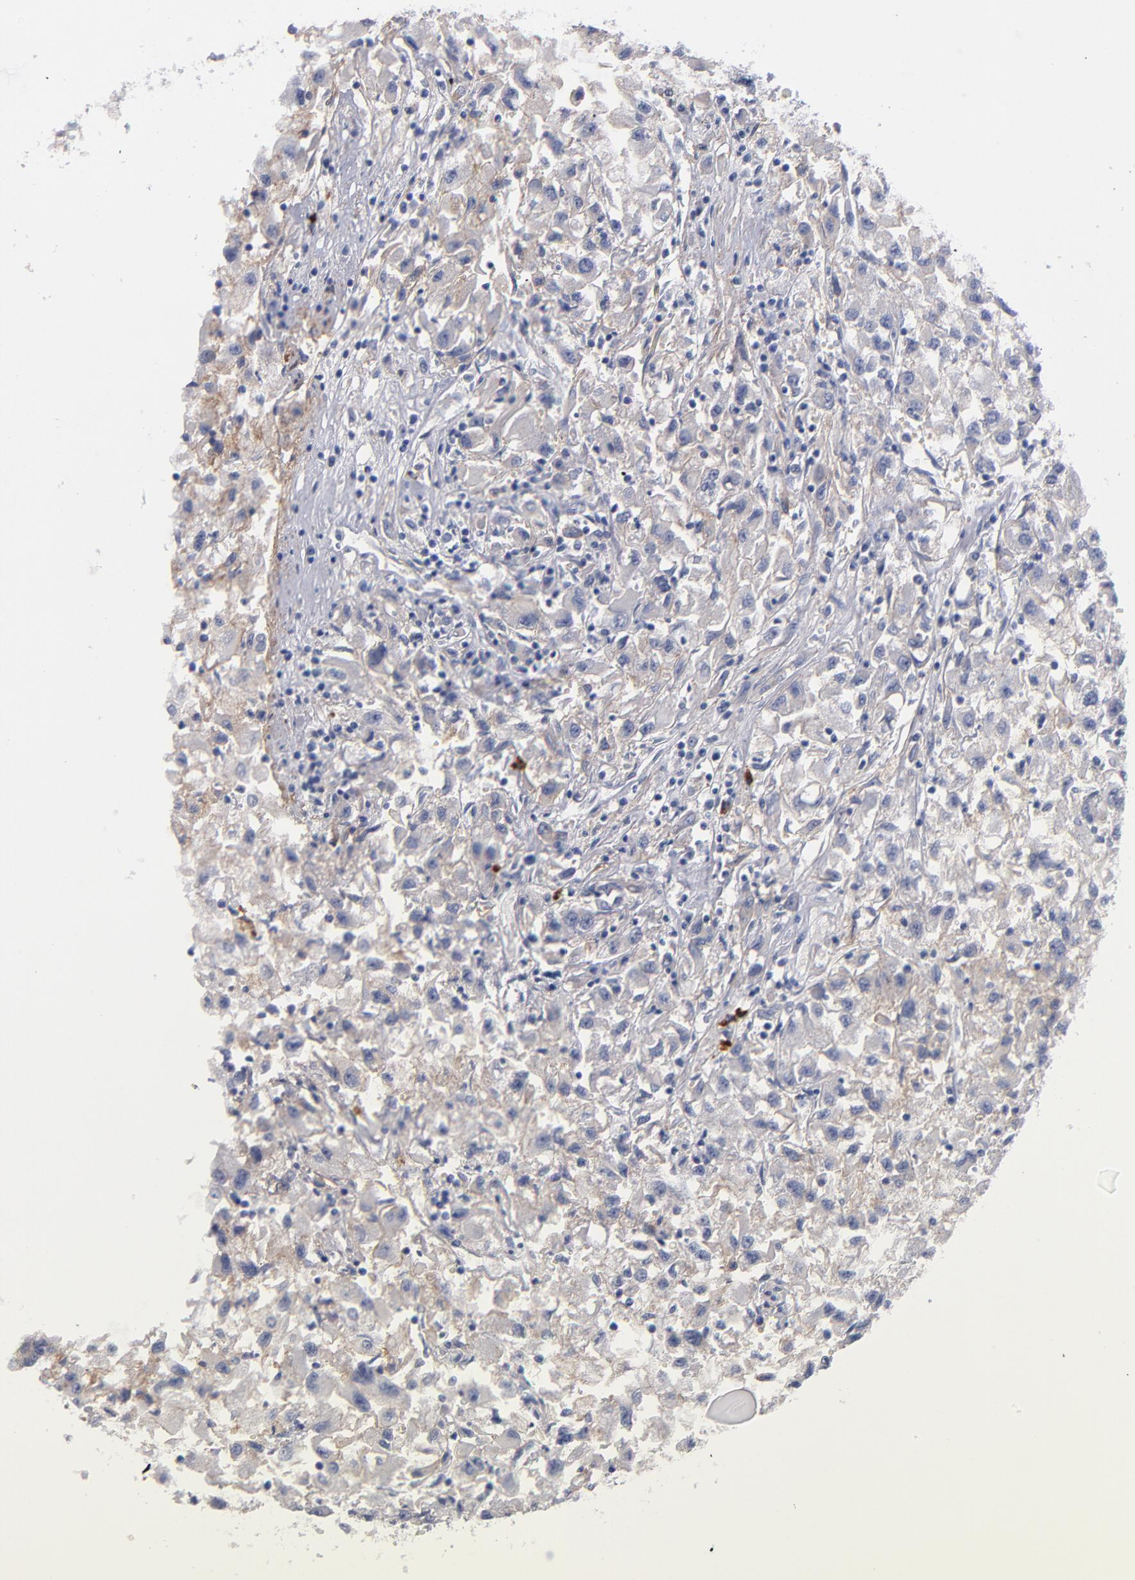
{"staining": {"intensity": "weak", "quantity": "25%-75%", "location": "cytoplasmic/membranous"}, "tissue": "renal cancer", "cell_type": "Tumor cells", "image_type": "cancer", "snomed": [{"axis": "morphology", "description": "Adenocarcinoma, NOS"}, {"axis": "topography", "description": "Kidney"}], "caption": "Weak cytoplasmic/membranous positivity is appreciated in about 25%-75% of tumor cells in renal adenocarcinoma.", "gene": "PLSCR4", "patient": {"sex": "male", "age": 59}}